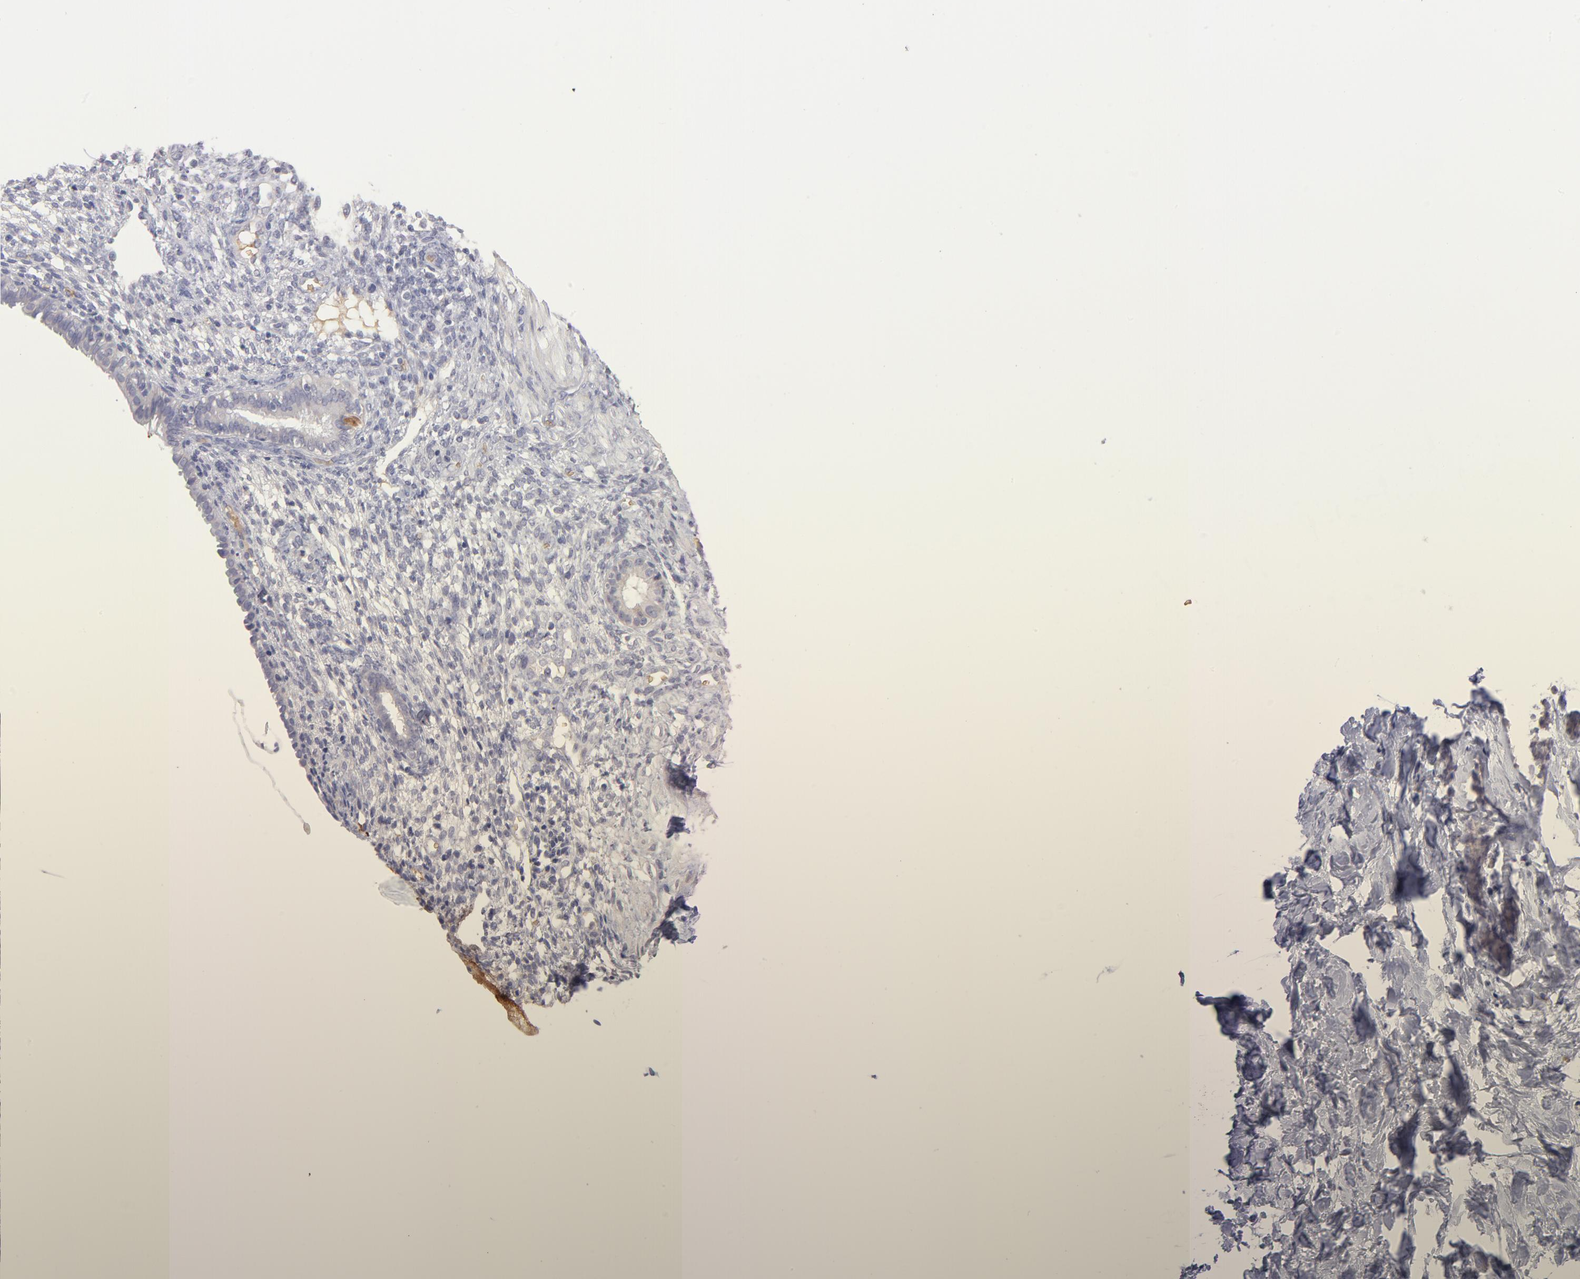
{"staining": {"intensity": "negative", "quantity": "none", "location": "none"}, "tissue": "endometrium", "cell_type": "Cells in endometrial stroma", "image_type": "normal", "snomed": [{"axis": "morphology", "description": "Normal tissue, NOS"}, {"axis": "topography", "description": "Endometrium"}], "caption": "This is a micrograph of IHC staining of unremarkable endometrium, which shows no staining in cells in endometrial stroma. The staining was performed using DAB (3,3'-diaminobenzidine) to visualize the protein expression in brown, while the nuclei were stained in blue with hematoxylin (Magnification: 20x).", "gene": "F13B", "patient": {"sex": "female", "age": 72}}